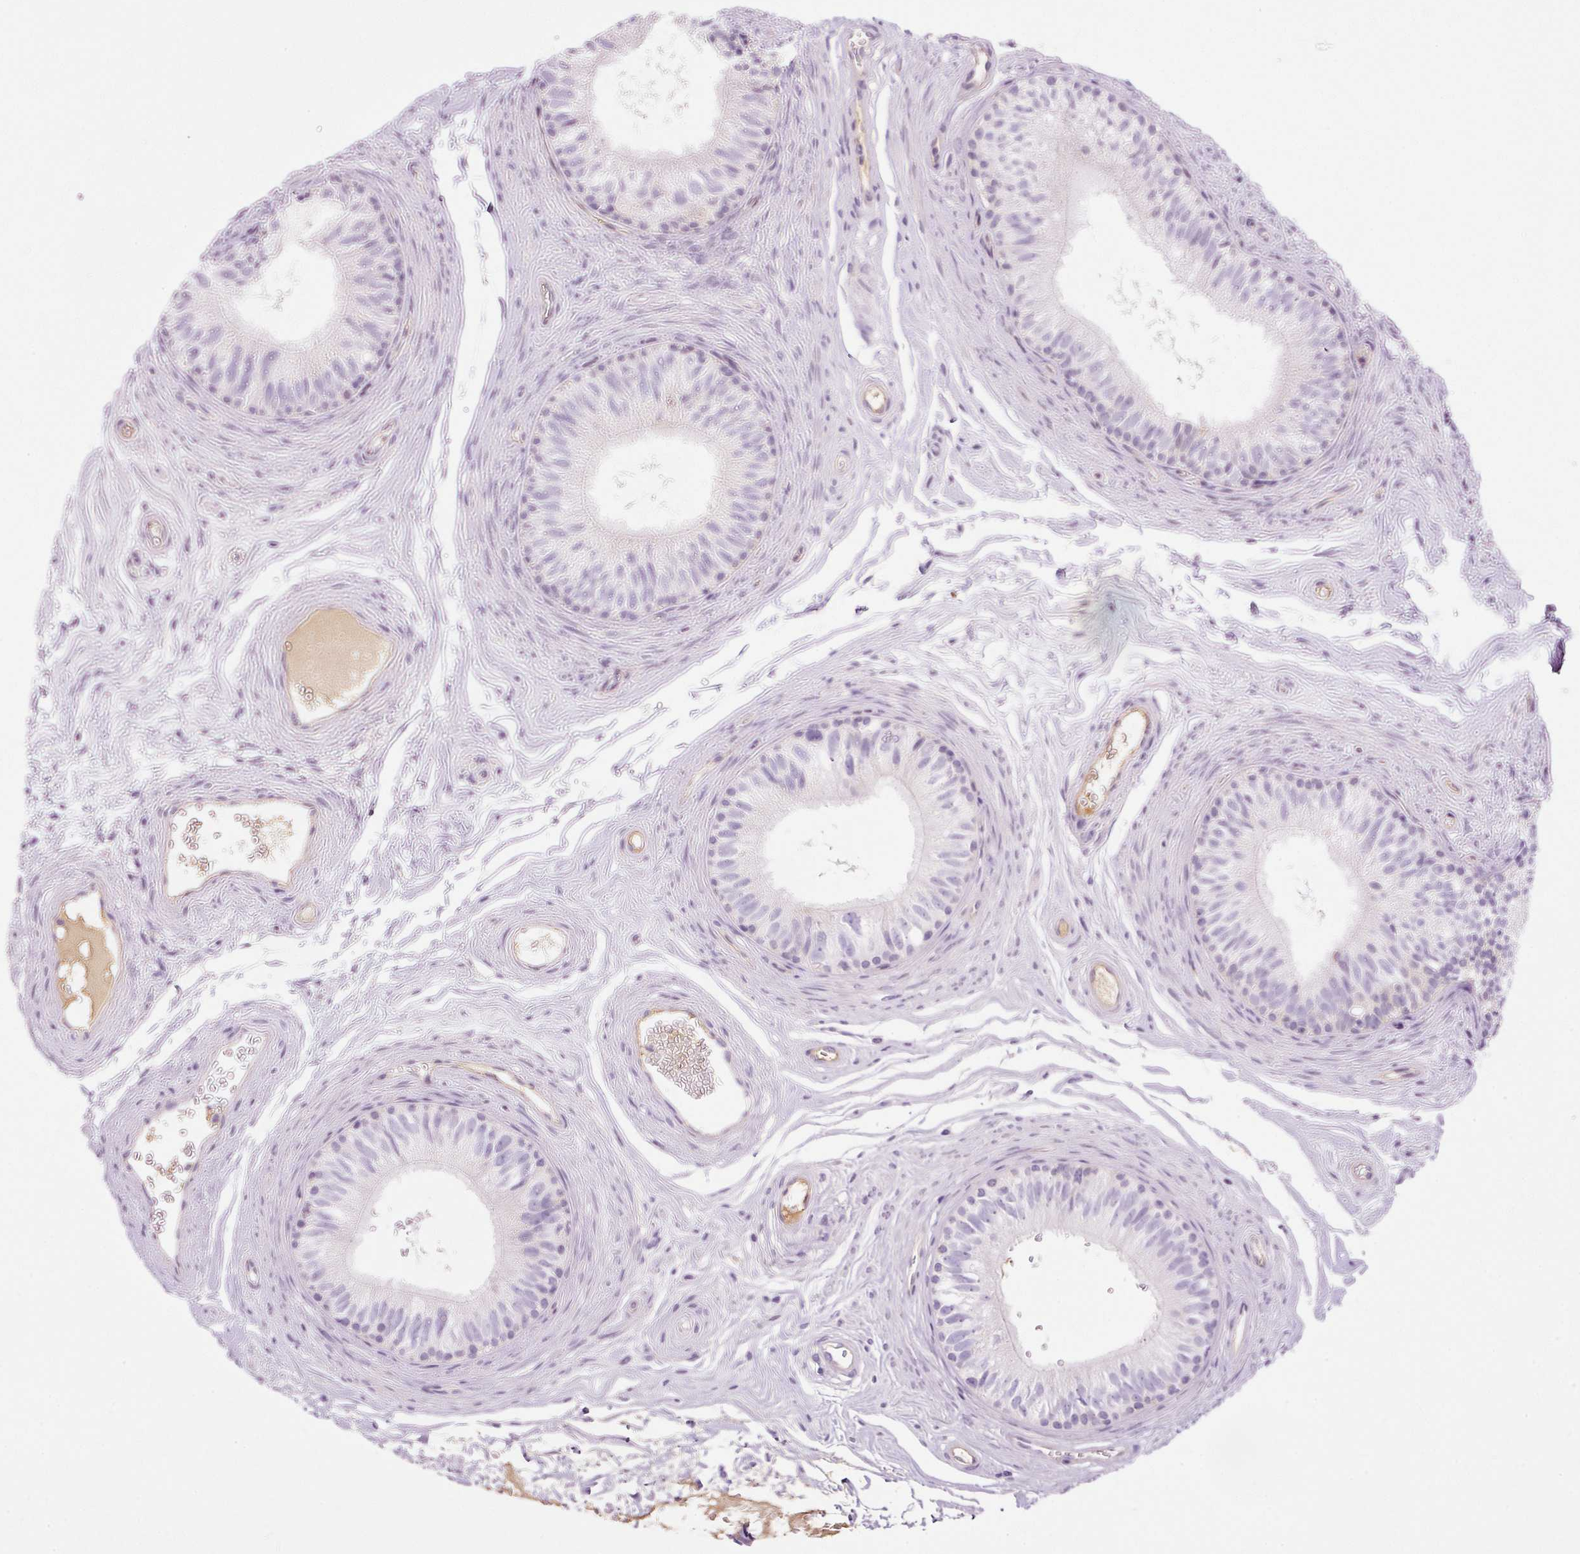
{"staining": {"intensity": "negative", "quantity": "none", "location": "none"}, "tissue": "epididymis", "cell_type": "Glandular cells", "image_type": "normal", "snomed": [{"axis": "morphology", "description": "Normal tissue, NOS"}, {"axis": "topography", "description": "Epididymis"}], "caption": "This is a image of immunohistochemistry staining of normal epididymis, which shows no staining in glandular cells.", "gene": "KPNA5", "patient": {"sex": "male", "age": 45}}